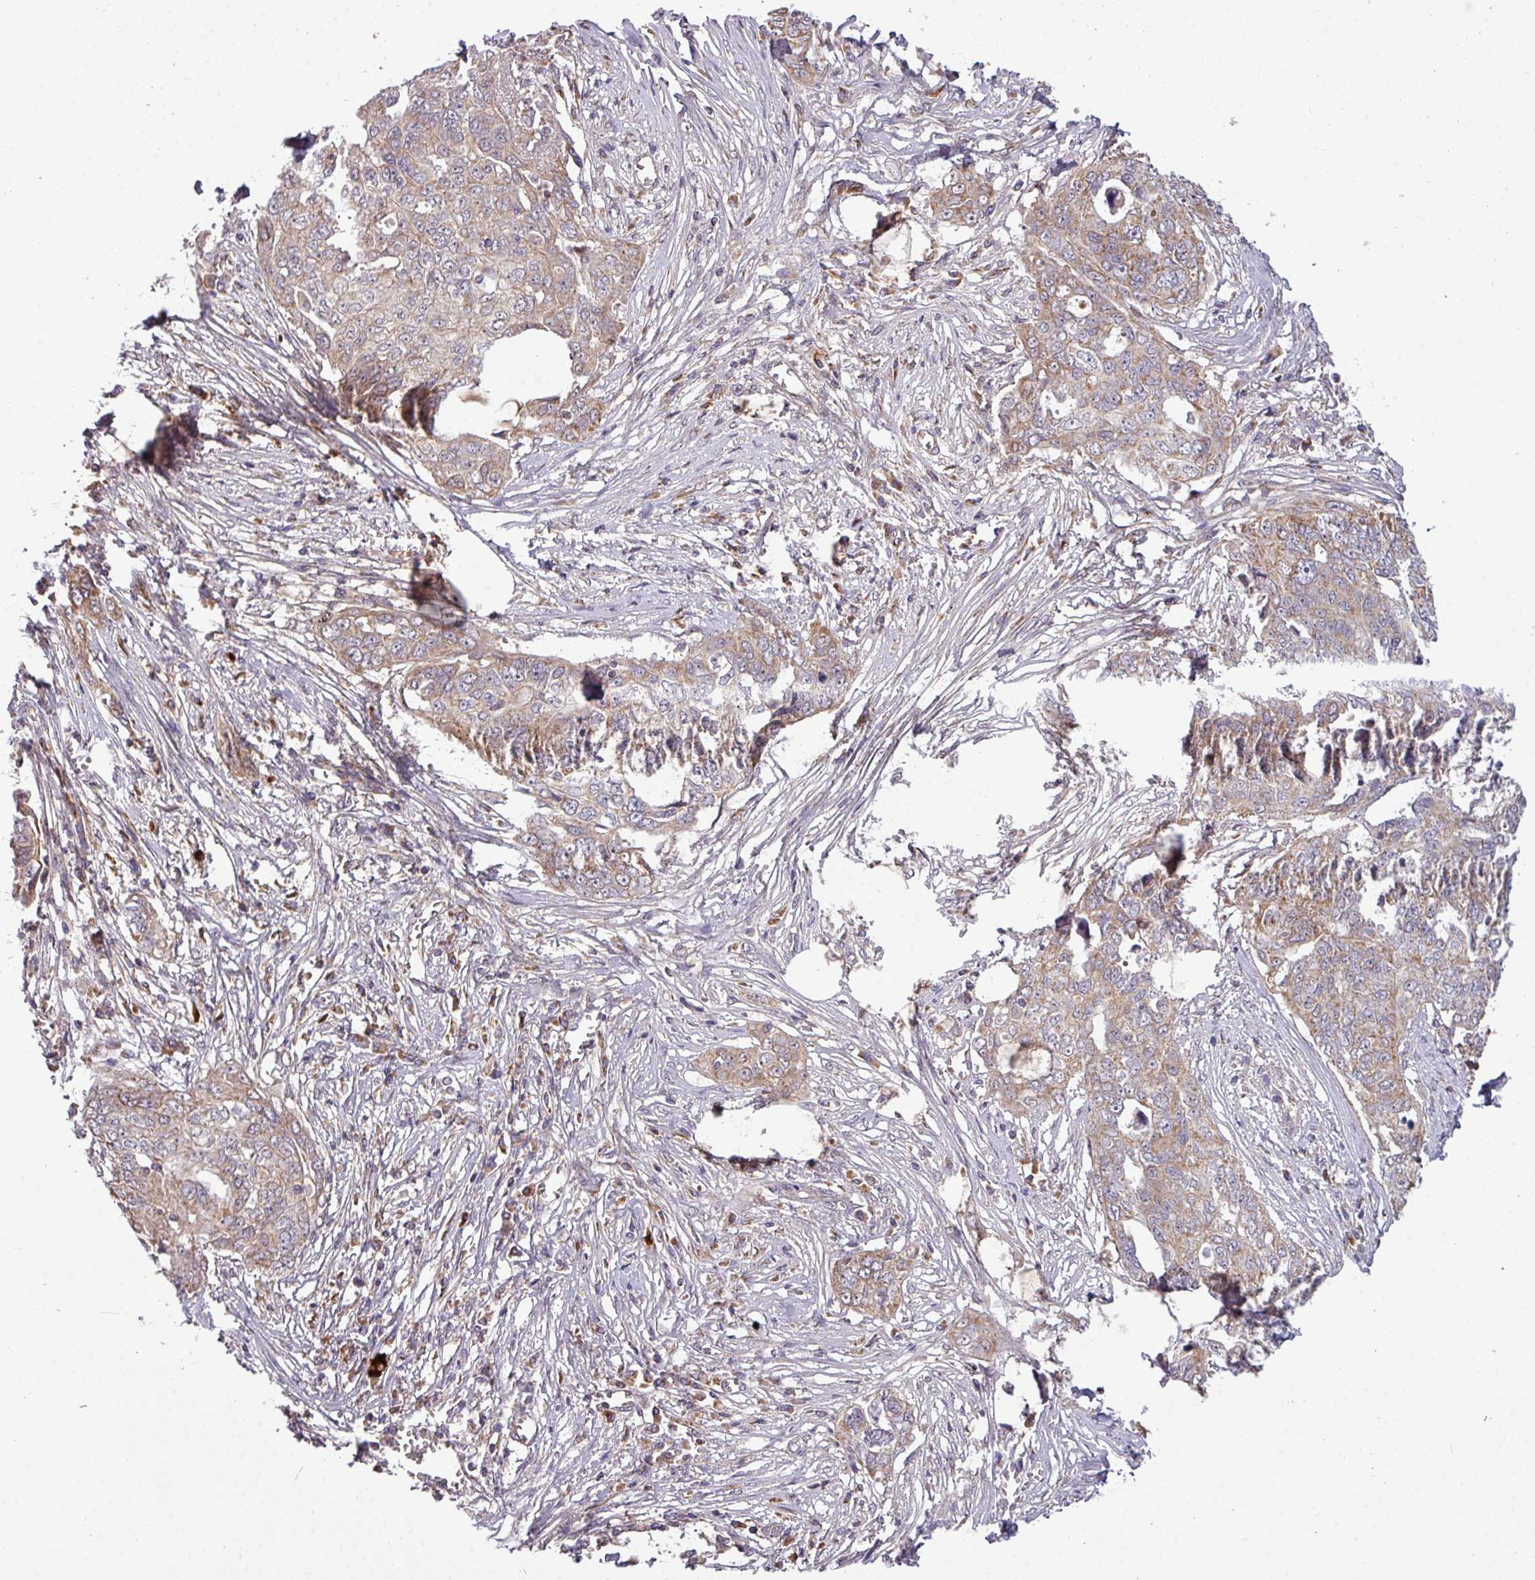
{"staining": {"intensity": "weak", "quantity": "25%-75%", "location": "cytoplasmic/membranous"}, "tissue": "ovarian cancer", "cell_type": "Tumor cells", "image_type": "cancer", "snomed": [{"axis": "morphology", "description": "Carcinoma, endometroid"}, {"axis": "topography", "description": "Ovary"}], "caption": "This micrograph shows IHC staining of human endometroid carcinoma (ovarian), with low weak cytoplasmic/membranous expression in about 25%-75% of tumor cells.", "gene": "PAPLN", "patient": {"sex": "female", "age": 70}}